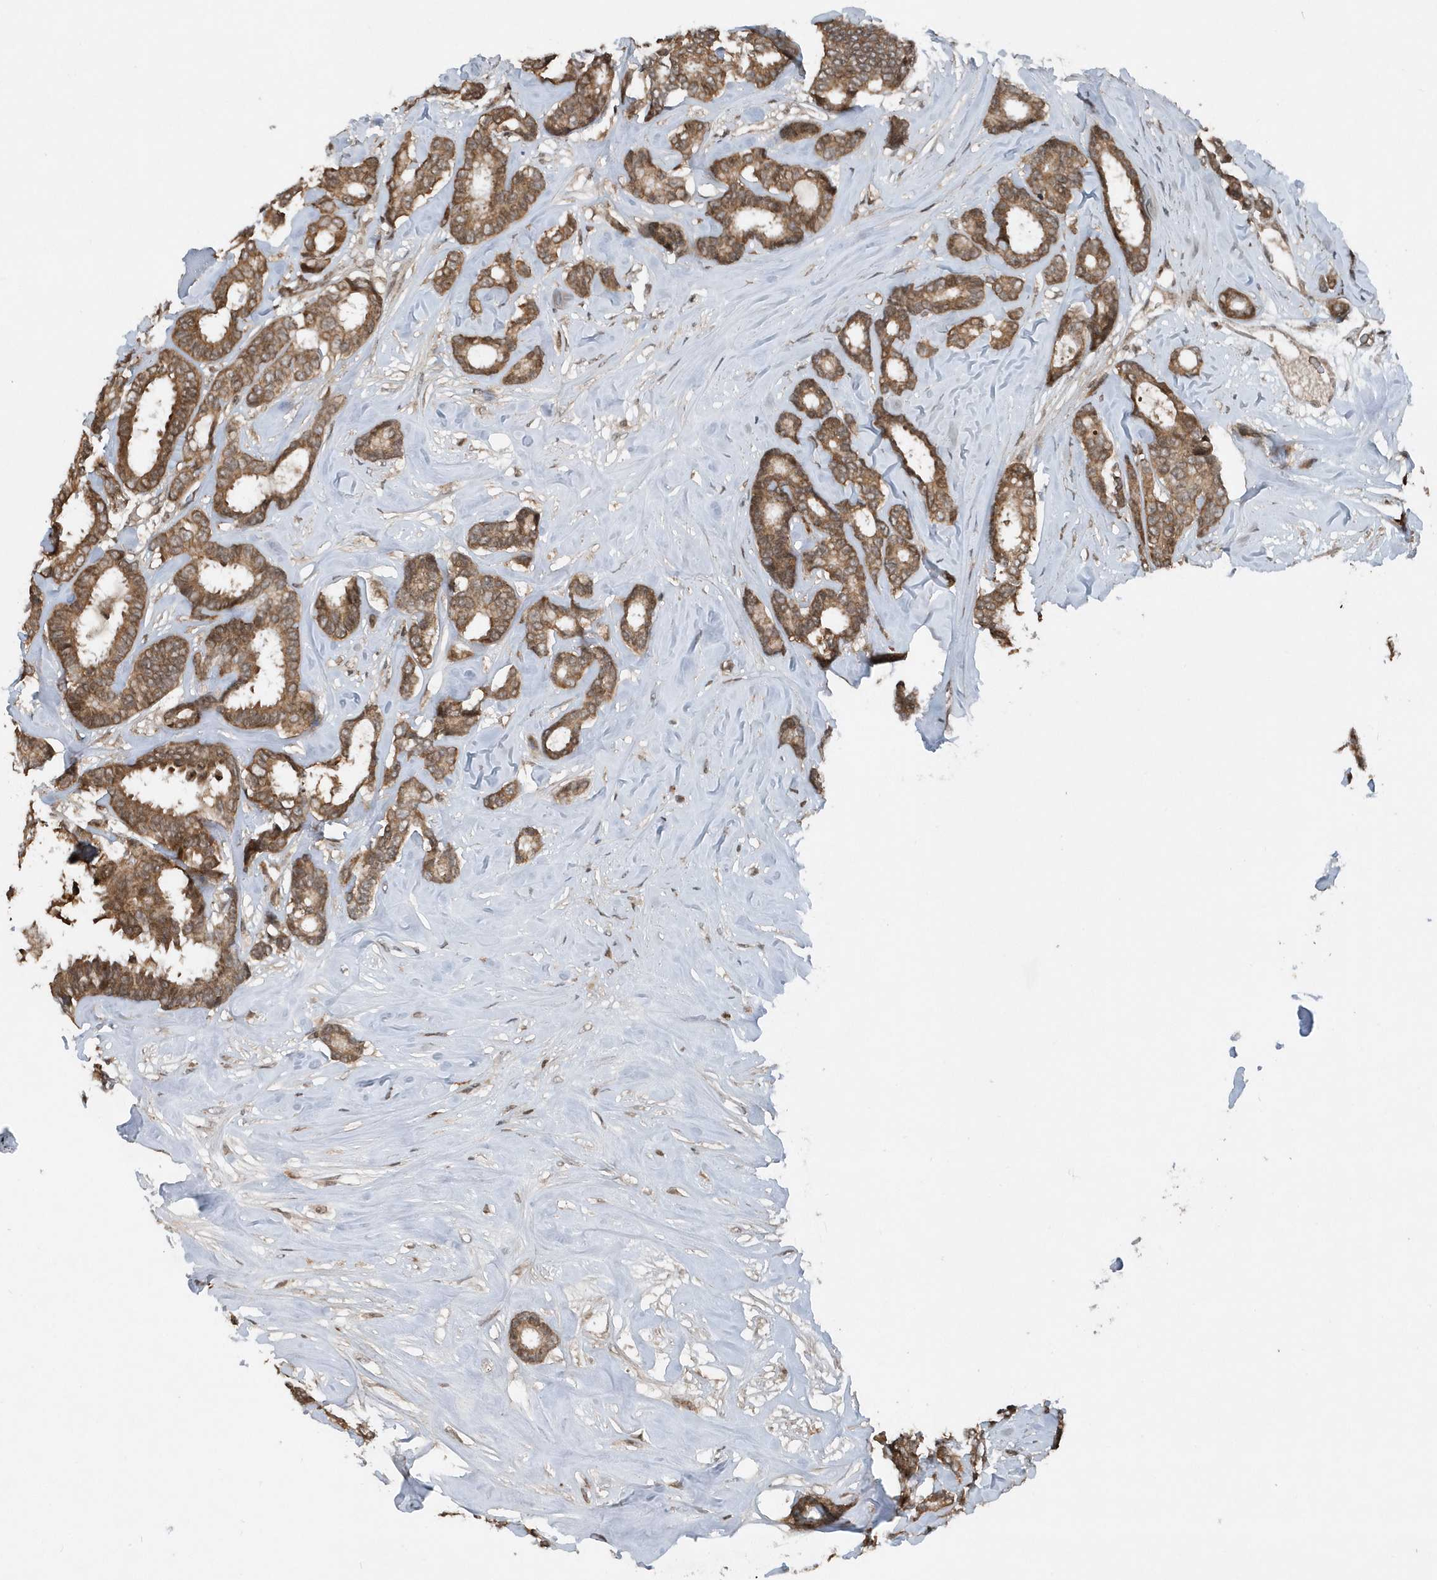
{"staining": {"intensity": "moderate", "quantity": ">75%", "location": "cytoplasmic/membranous"}, "tissue": "breast cancer", "cell_type": "Tumor cells", "image_type": "cancer", "snomed": [{"axis": "morphology", "description": "Duct carcinoma"}, {"axis": "topography", "description": "Breast"}], "caption": "Tumor cells display moderate cytoplasmic/membranous expression in approximately >75% of cells in invasive ductal carcinoma (breast).", "gene": "EIF2B1", "patient": {"sex": "female", "age": 87}}